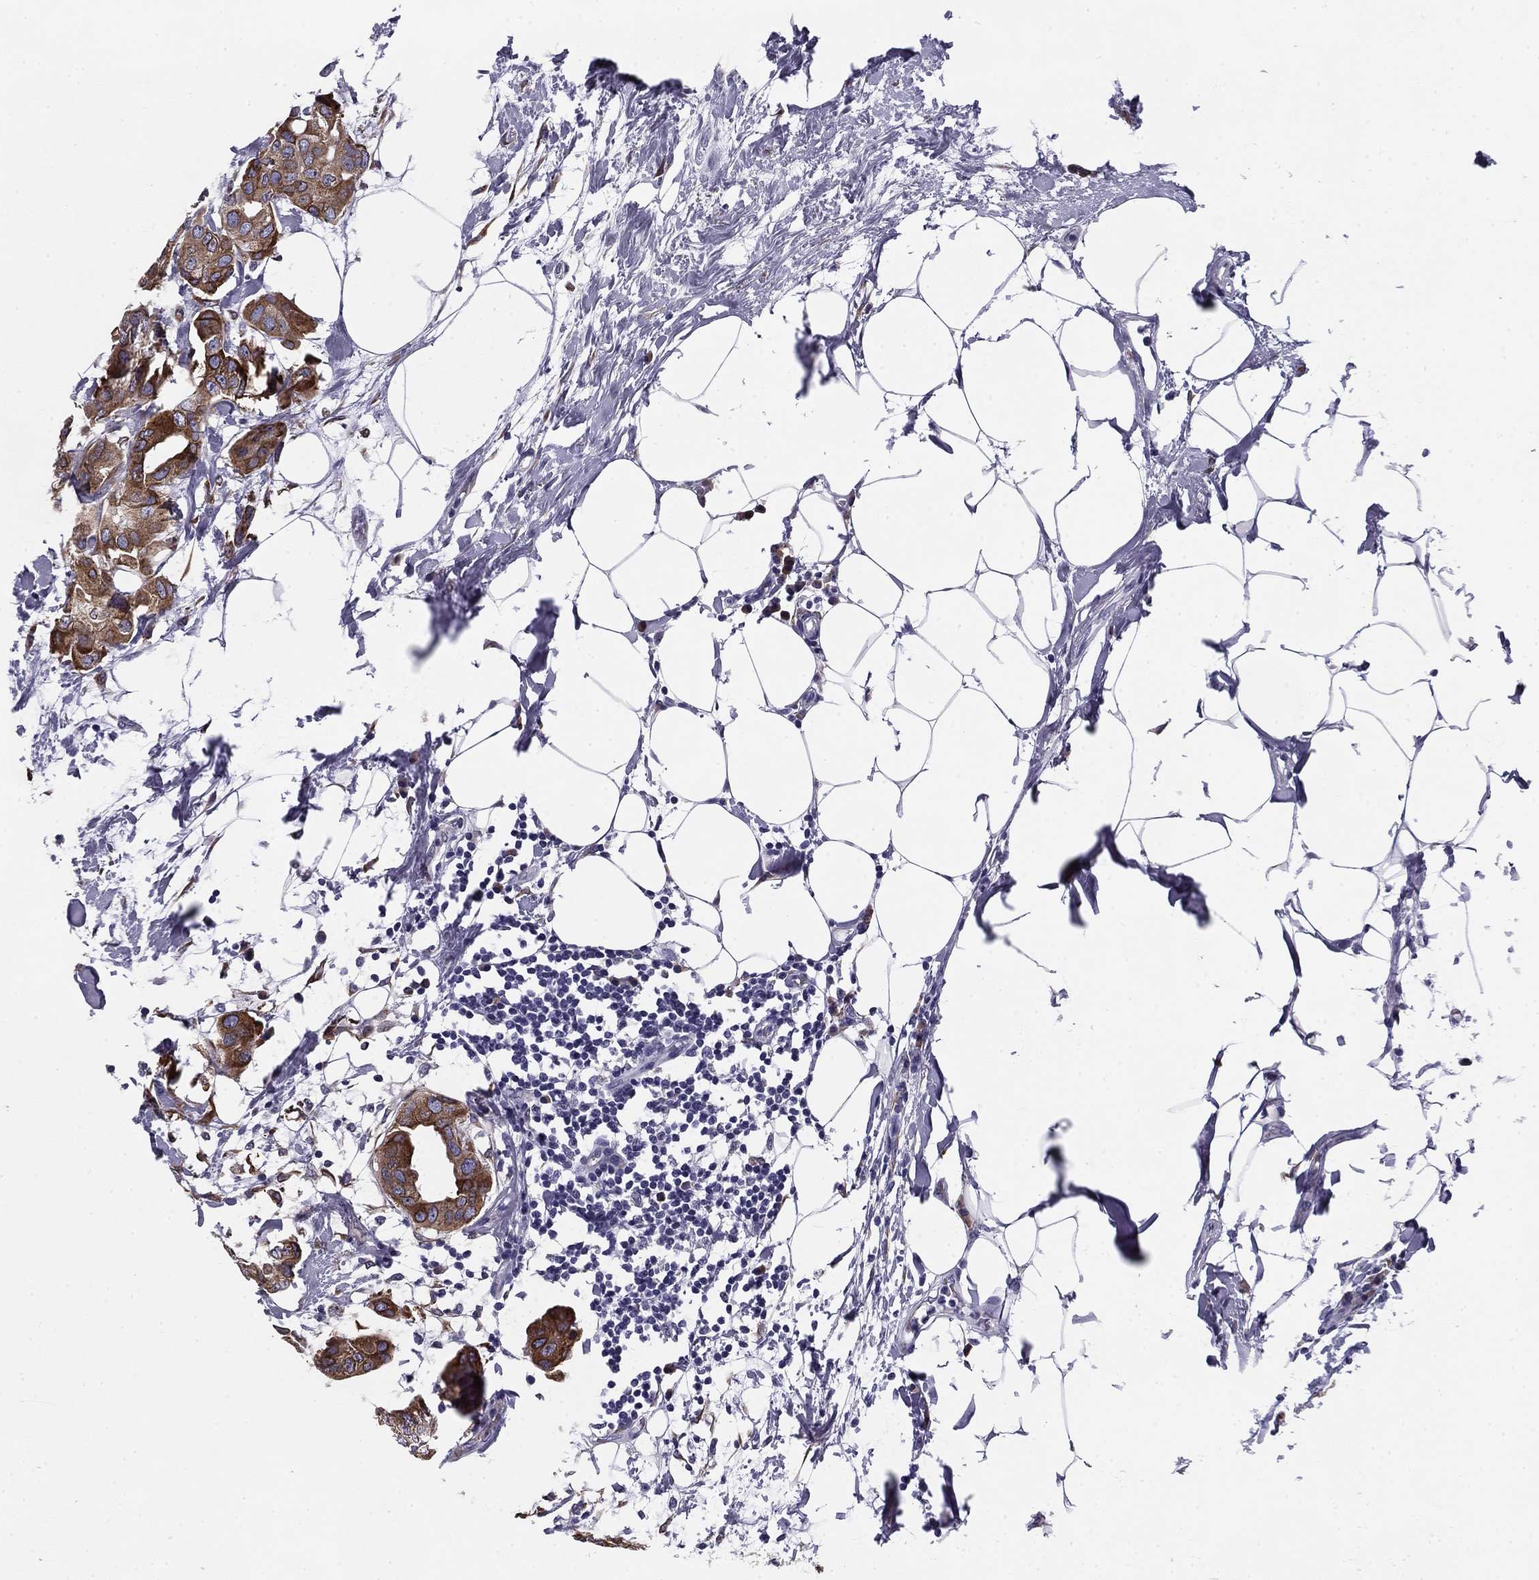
{"staining": {"intensity": "strong", "quantity": ">75%", "location": "cytoplasmic/membranous"}, "tissue": "breast cancer", "cell_type": "Tumor cells", "image_type": "cancer", "snomed": [{"axis": "morphology", "description": "Normal tissue, NOS"}, {"axis": "morphology", "description": "Duct carcinoma"}, {"axis": "topography", "description": "Breast"}], "caption": "This image displays IHC staining of breast cancer (infiltrating ductal carcinoma), with high strong cytoplasmic/membranous staining in about >75% of tumor cells.", "gene": "TMED3", "patient": {"sex": "female", "age": 40}}